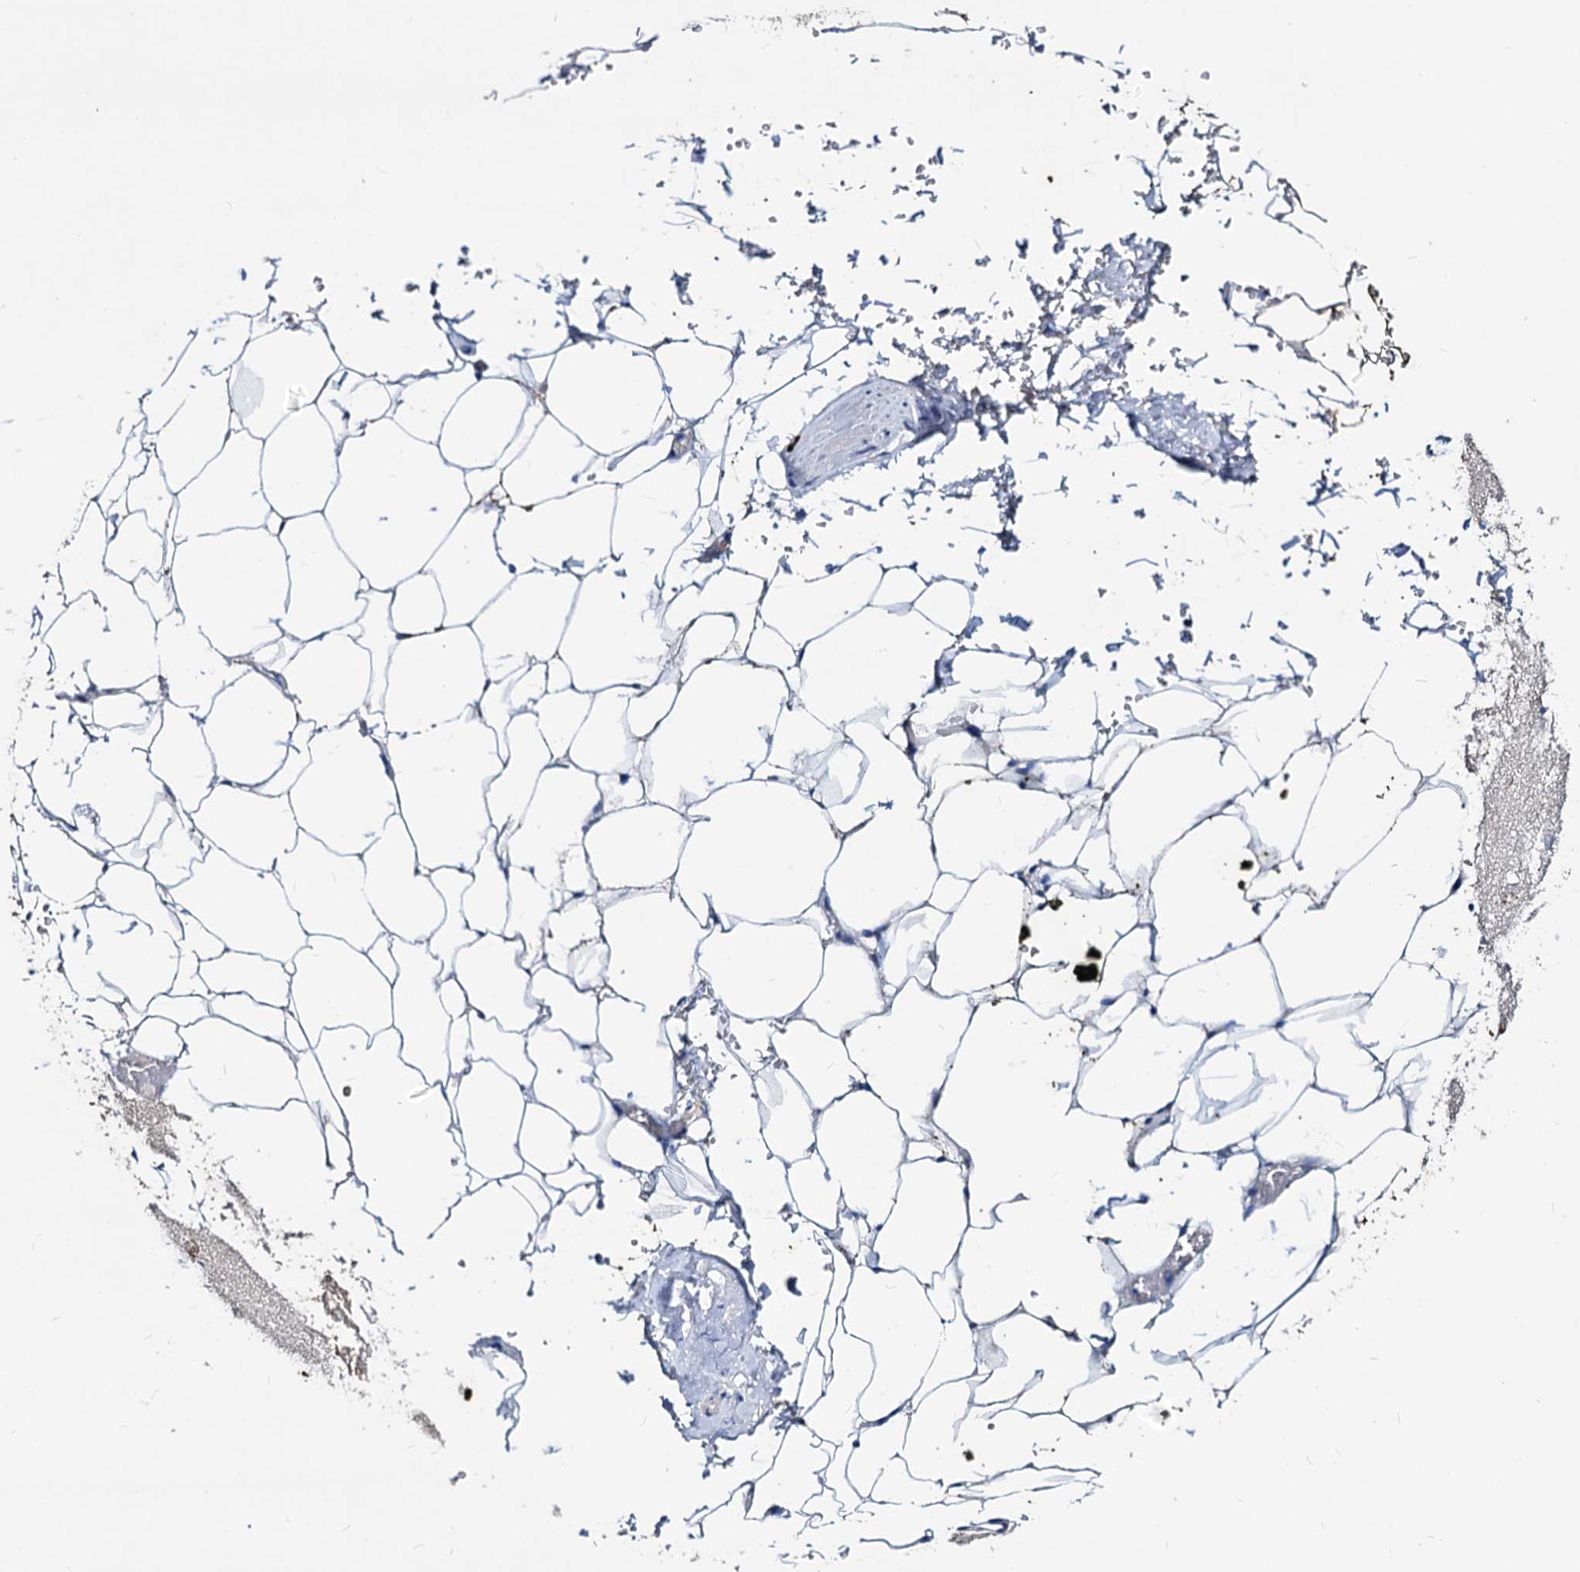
{"staining": {"intensity": "negative", "quantity": "none", "location": "none"}, "tissue": "adipose tissue", "cell_type": "Adipocytes", "image_type": "normal", "snomed": [{"axis": "morphology", "description": "Normal tissue, NOS"}, {"axis": "morphology", "description": "Adenocarcinoma, Low grade"}, {"axis": "topography", "description": "Prostate"}, {"axis": "topography", "description": "Peripheral nerve tissue"}], "caption": "Immunohistochemistry photomicrograph of normal adipose tissue: adipose tissue stained with DAB (3,3'-diaminobenzidine) exhibits no significant protein expression in adipocytes.", "gene": "ACY3", "patient": {"sex": "male", "age": 63}}